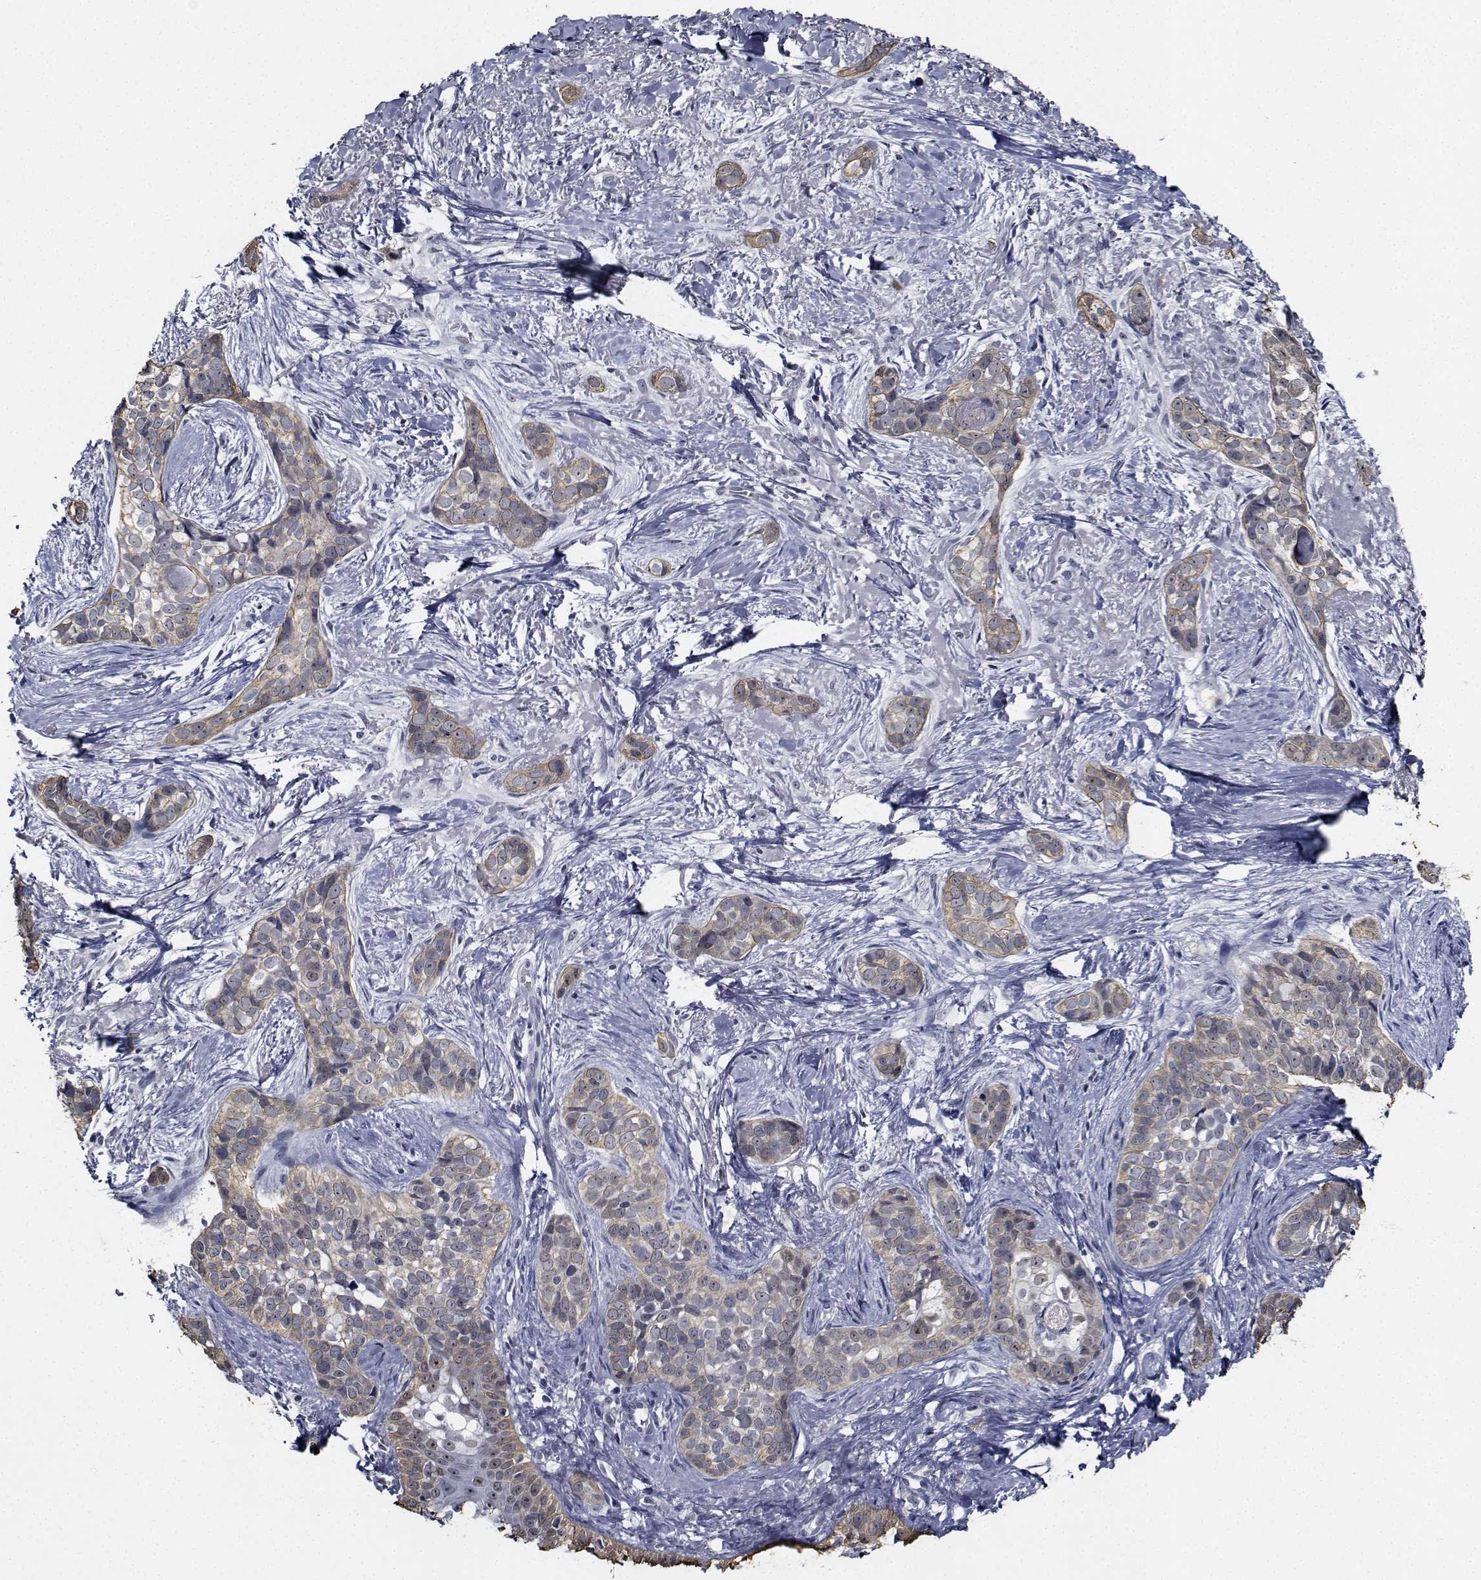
{"staining": {"intensity": "weak", "quantity": "<25%", "location": "cytoplasmic/membranous"}, "tissue": "skin cancer", "cell_type": "Tumor cells", "image_type": "cancer", "snomed": [{"axis": "morphology", "description": "Basal cell carcinoma"}, {"axis": "topography", "description": "Skin"}], "caption": "Immunohistochemistry photomicrograph of skin cancer stained for a protein (brown), which exhibits no expression in tumor cells.", "gene": "NVL", "patient": {"sex": "male", "age": 87}}